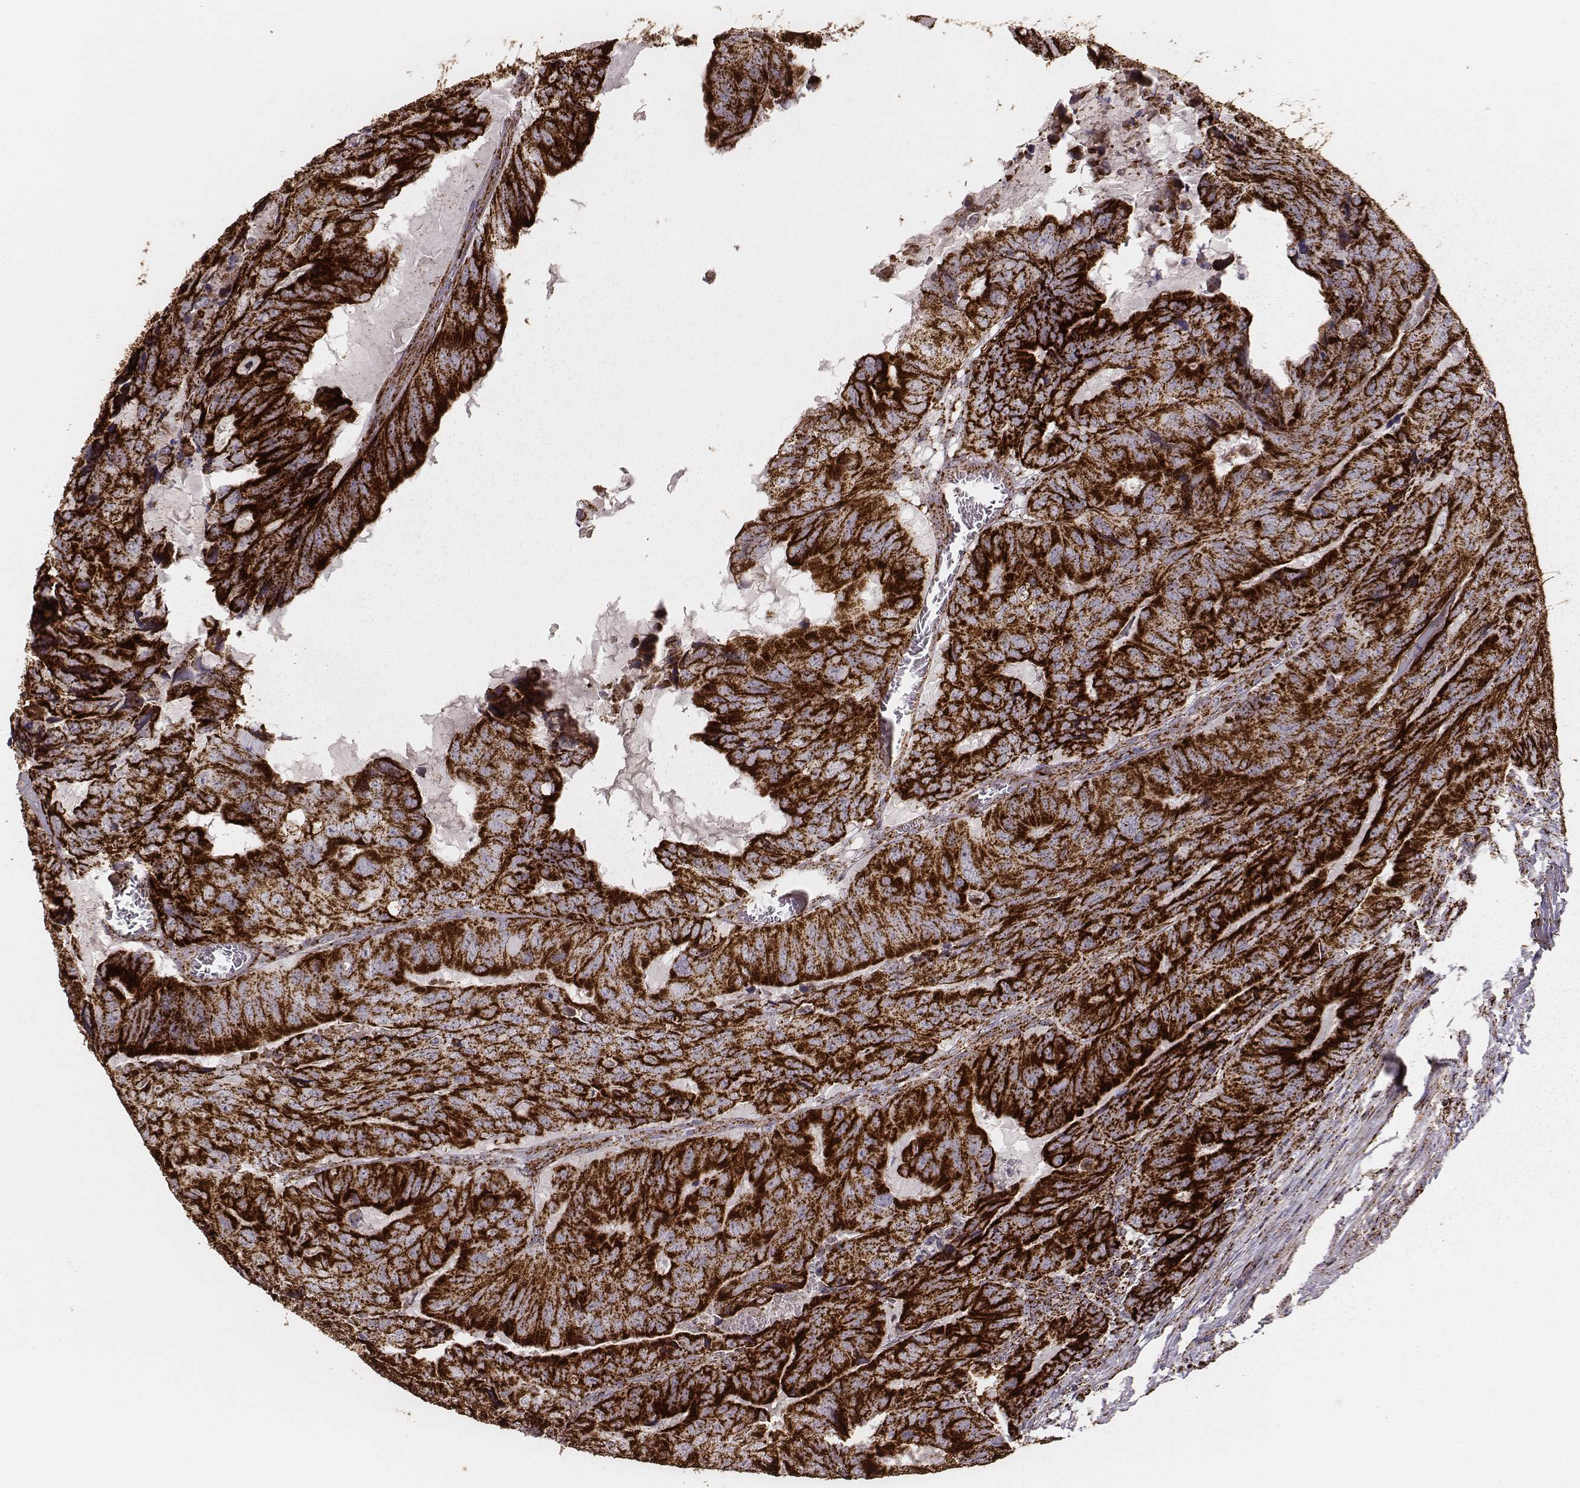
{"staining": {"intensity": "strong", "quantity": ">75%", "location": "cytoplasmic/membranous"}, "tissue": "colorectal cancer", "cell_type": "Tumor cells", "image_type": "cancer", "snomed": [{"axis": "morphology", "description": "Adenocarcinoma, NOS"}, {"axis": "topography", "description": "Colon"}], "caption": "IHC photomicrograph of human colorectal cancer stained for a protein (brown), which exhibits high levels of strong cytoplasmic/membranous positivity in about >75% of tumor cells.", "gene": "TUFM", "patient": {"sex": "male", "age": 79}}